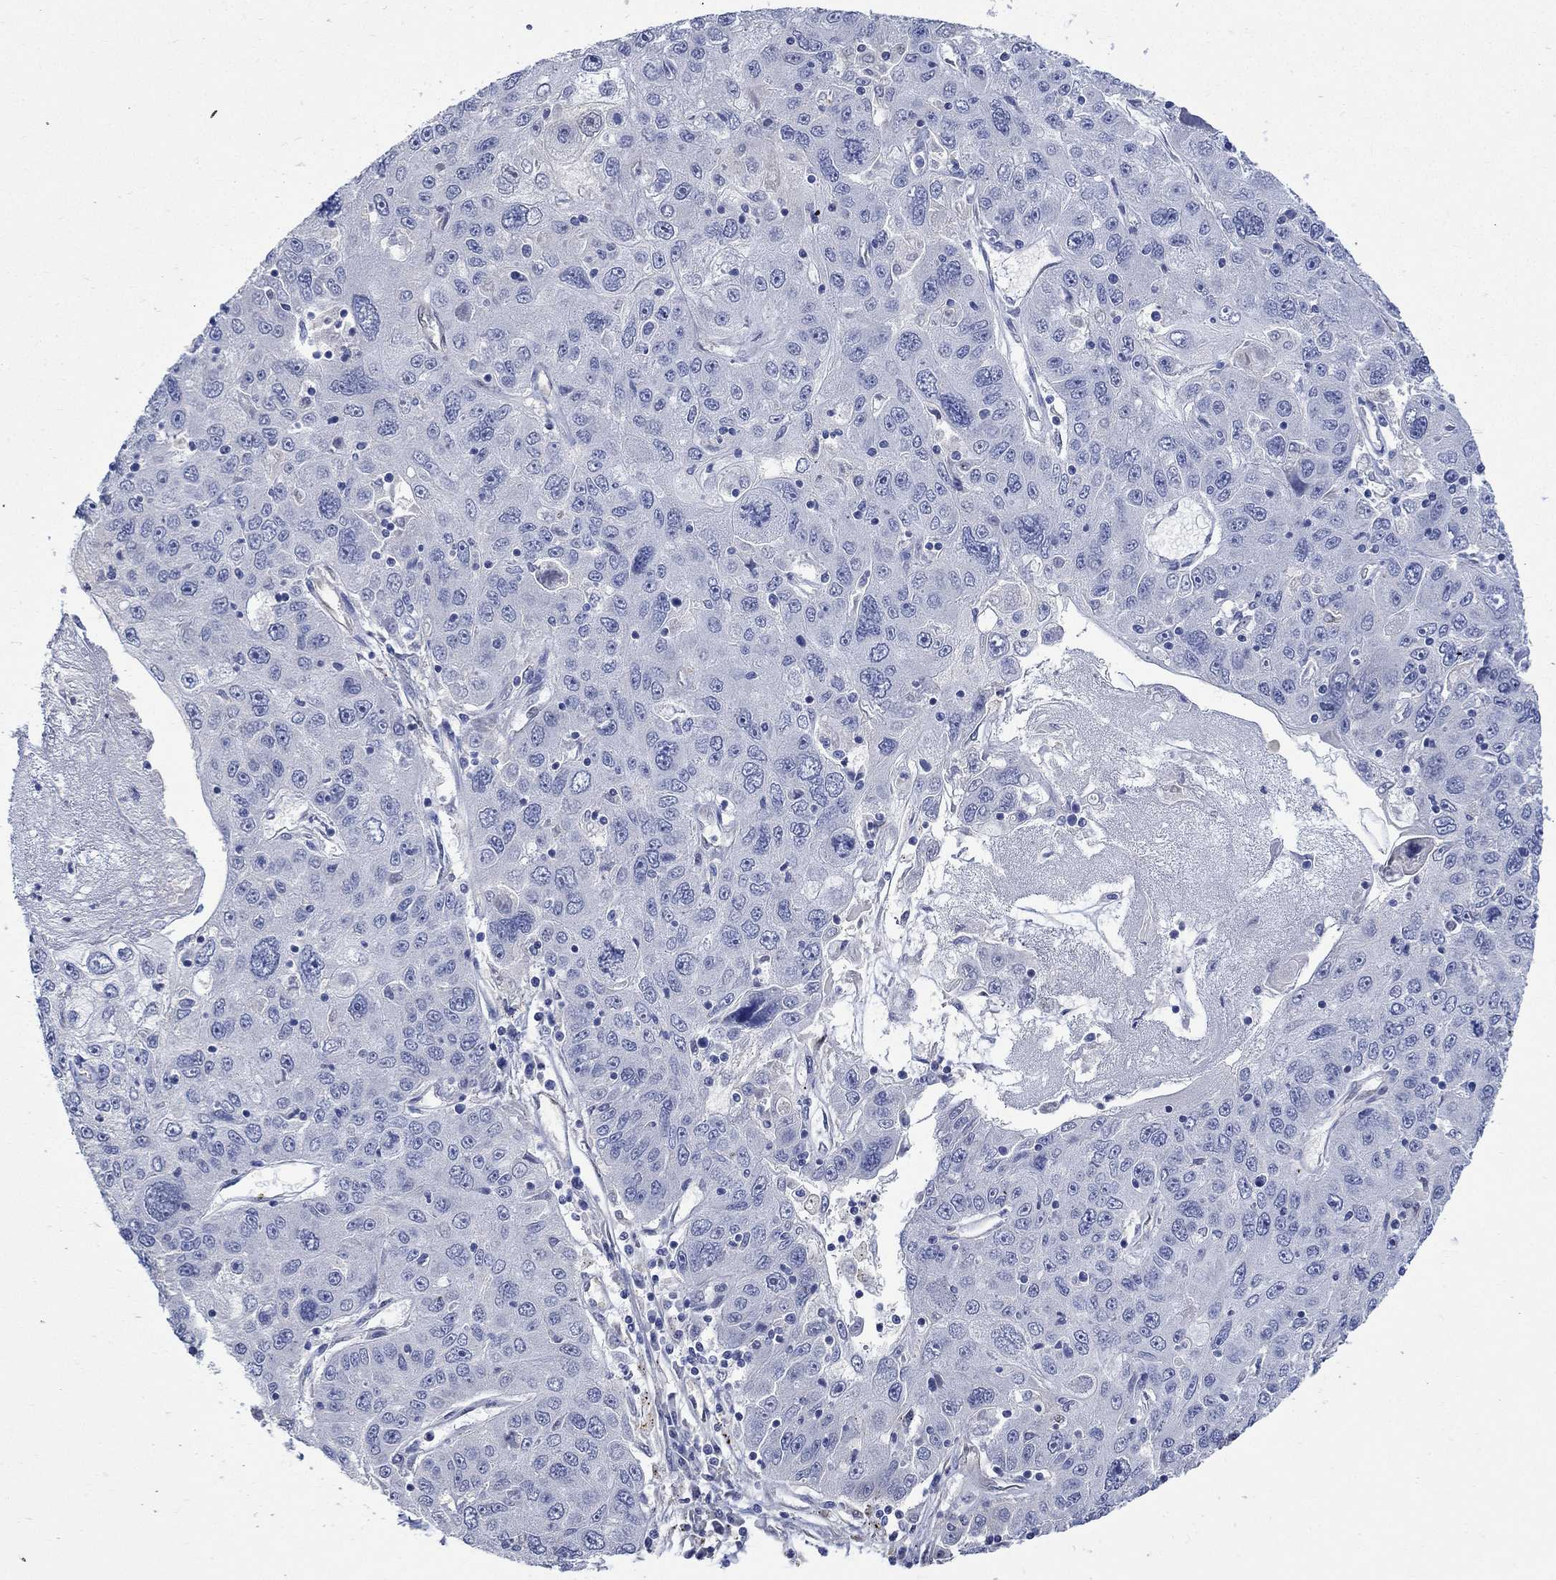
{"staining": {"intensity": "negative", "quantity": "none", "location": "none"}, "tissue": "stomach cancer", "cell_type": "Tumor cells", "image_type": "cancer", "snomed": [{"axis": "morphology", "description": "Adenocarcinoma, NOS"}, {"axis": "topography", "description": "Stomach"}], "caption": "Immunohistochemistry image of neoplastic tissue: human stomach cancer (adenocarcinoma) stained with DAB reveals no significant protein staining in tumor cells.", "gene": "TGM2", "patient": {"sex": "male", "age": 56}}